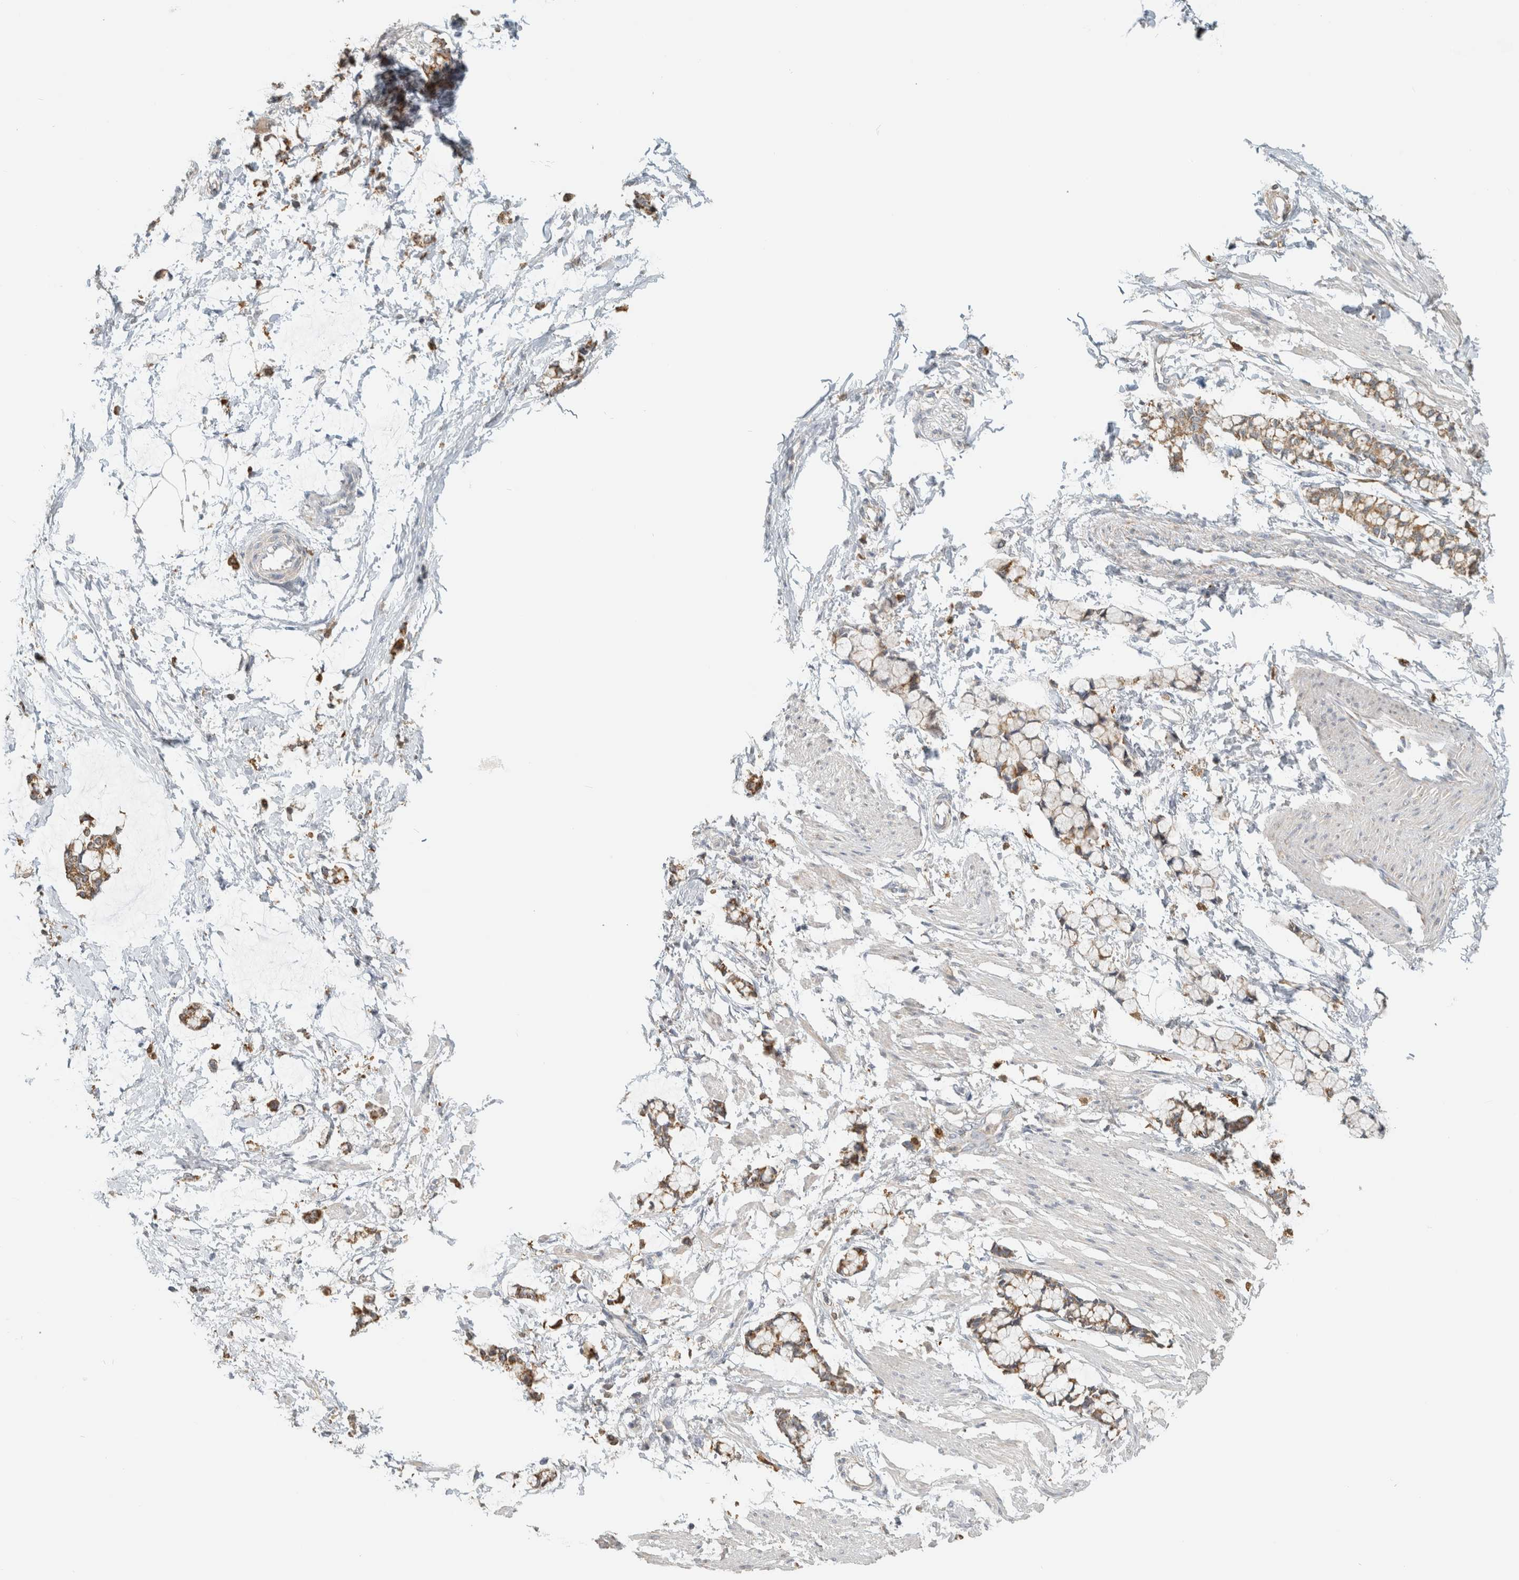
{"staining": {"intensity": "negative", "quantity": "none", "location": "none"}, "tissue": "smooth muscle", "cell_type": "Smooth muscle cells", "image_type": "normal", "snomed": [{"axis": "morphology", "description": "Normal tissue, NOS"}, {"axis": "morphology", "description": "Adenocarcinoma, NOS"}, {"axis": "topography", "description": "Smooth muscle"}, {"axis": "topography", "description": "Colon"}], "caption": "Protein analysis of unremarkable smooth muscle displays no significant positivity in smooth muscle cells. The staining is performed using DAB brown chromogen with nuclei counter-stained in using hematoxylin.", "gene": "CAPG", "patient": {"sex": "male", "age": 14}}